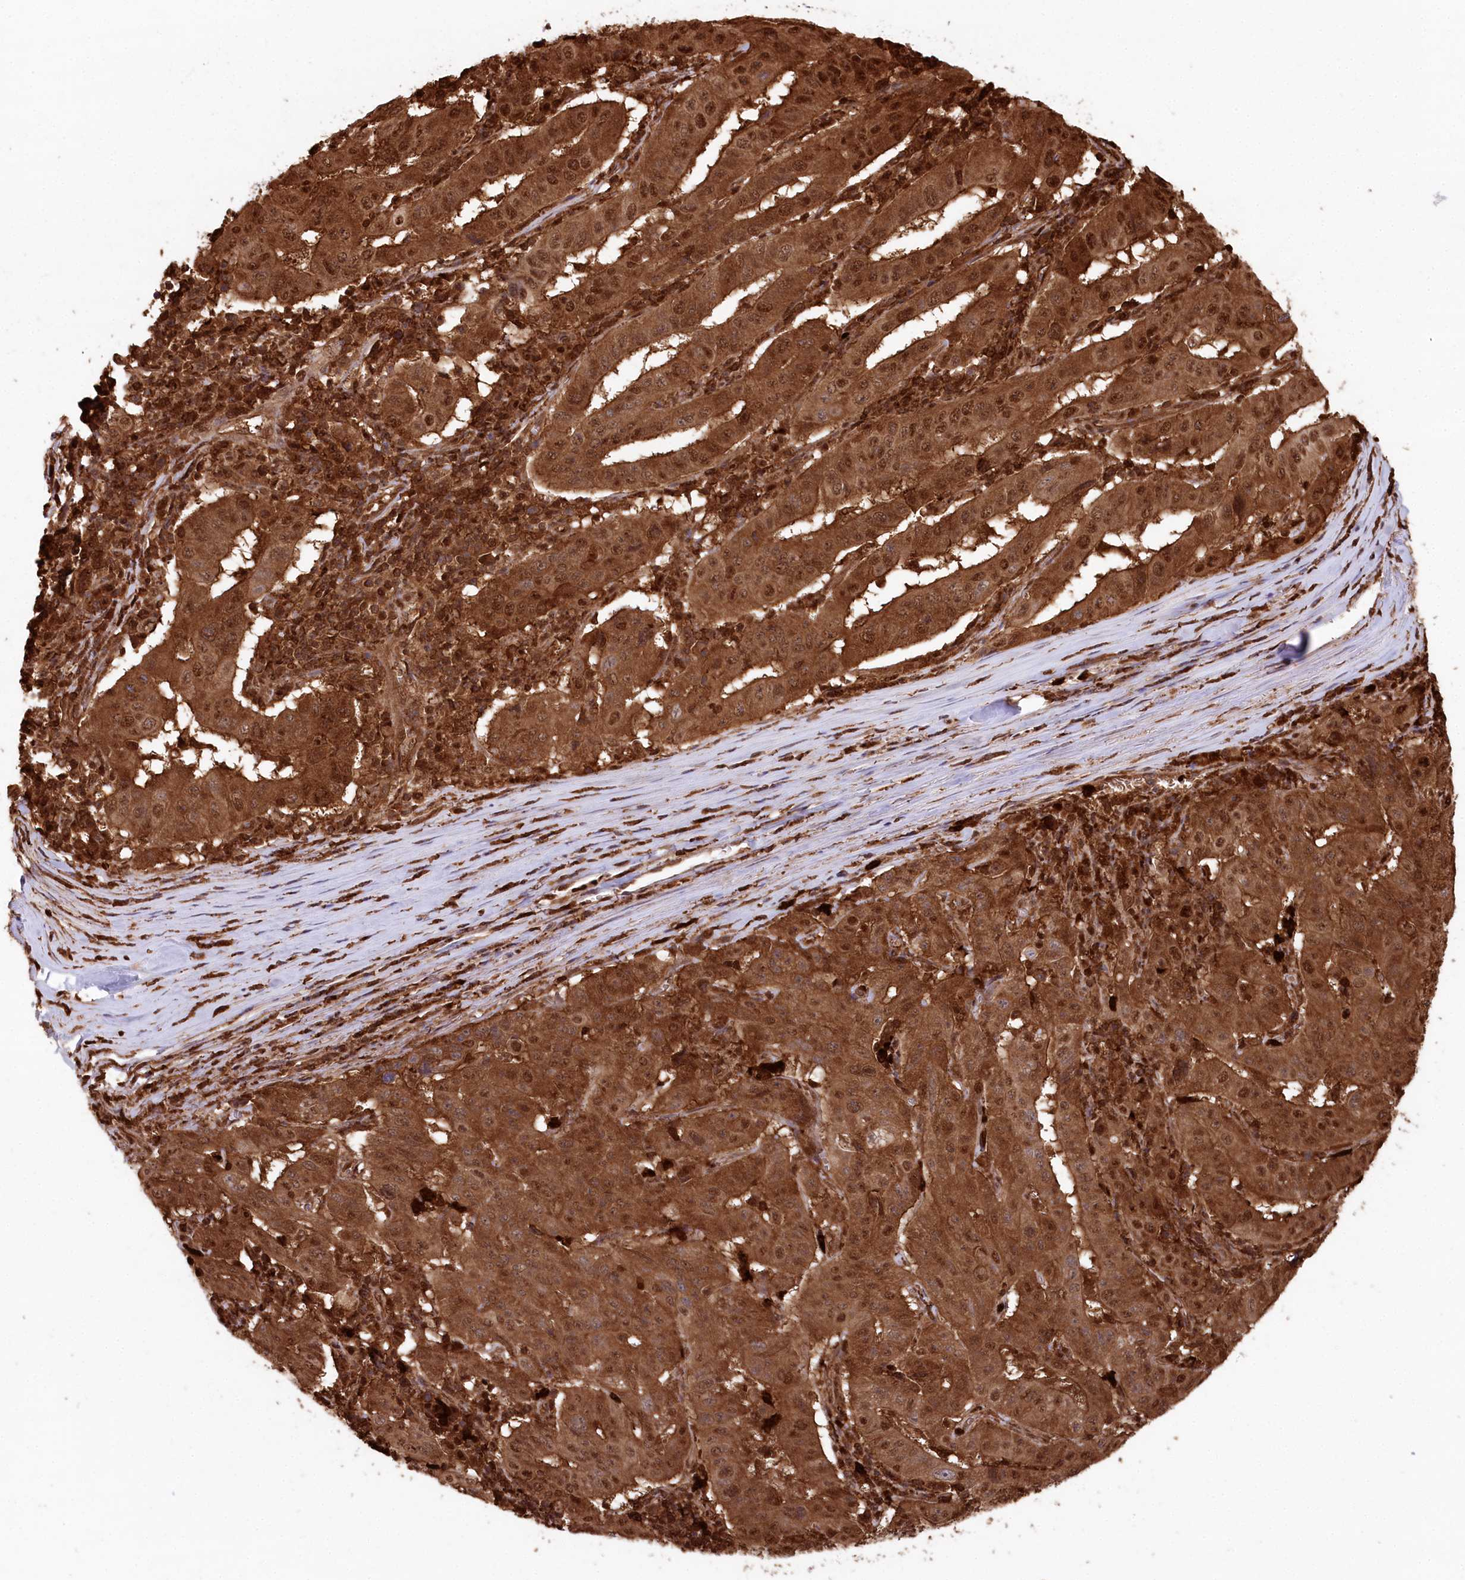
{"staining": {"intensity": "strong", "quantity": ">75%", "location": "cytoplasmic/membranous,nuclear"}, "tissue": "pancreatic cancer", "cell_type": "Tumor cells", "image_type": "cancer", "snomed": [{"axis": "morphology", "description": "Adenocarcinoma, NOS"}, {"axis": "topography", "description": "Pancreas"}], "caption": "The photomicrograph reveals immunohistochemical staining of adenocarcinoma (pancreatic). There is strong cytoplasmic/membranous and nuclear staining is appreciated in about >75% of tumor cells.", "gene": "LSG1", "patient": {"sex": "male", "age": 63}}